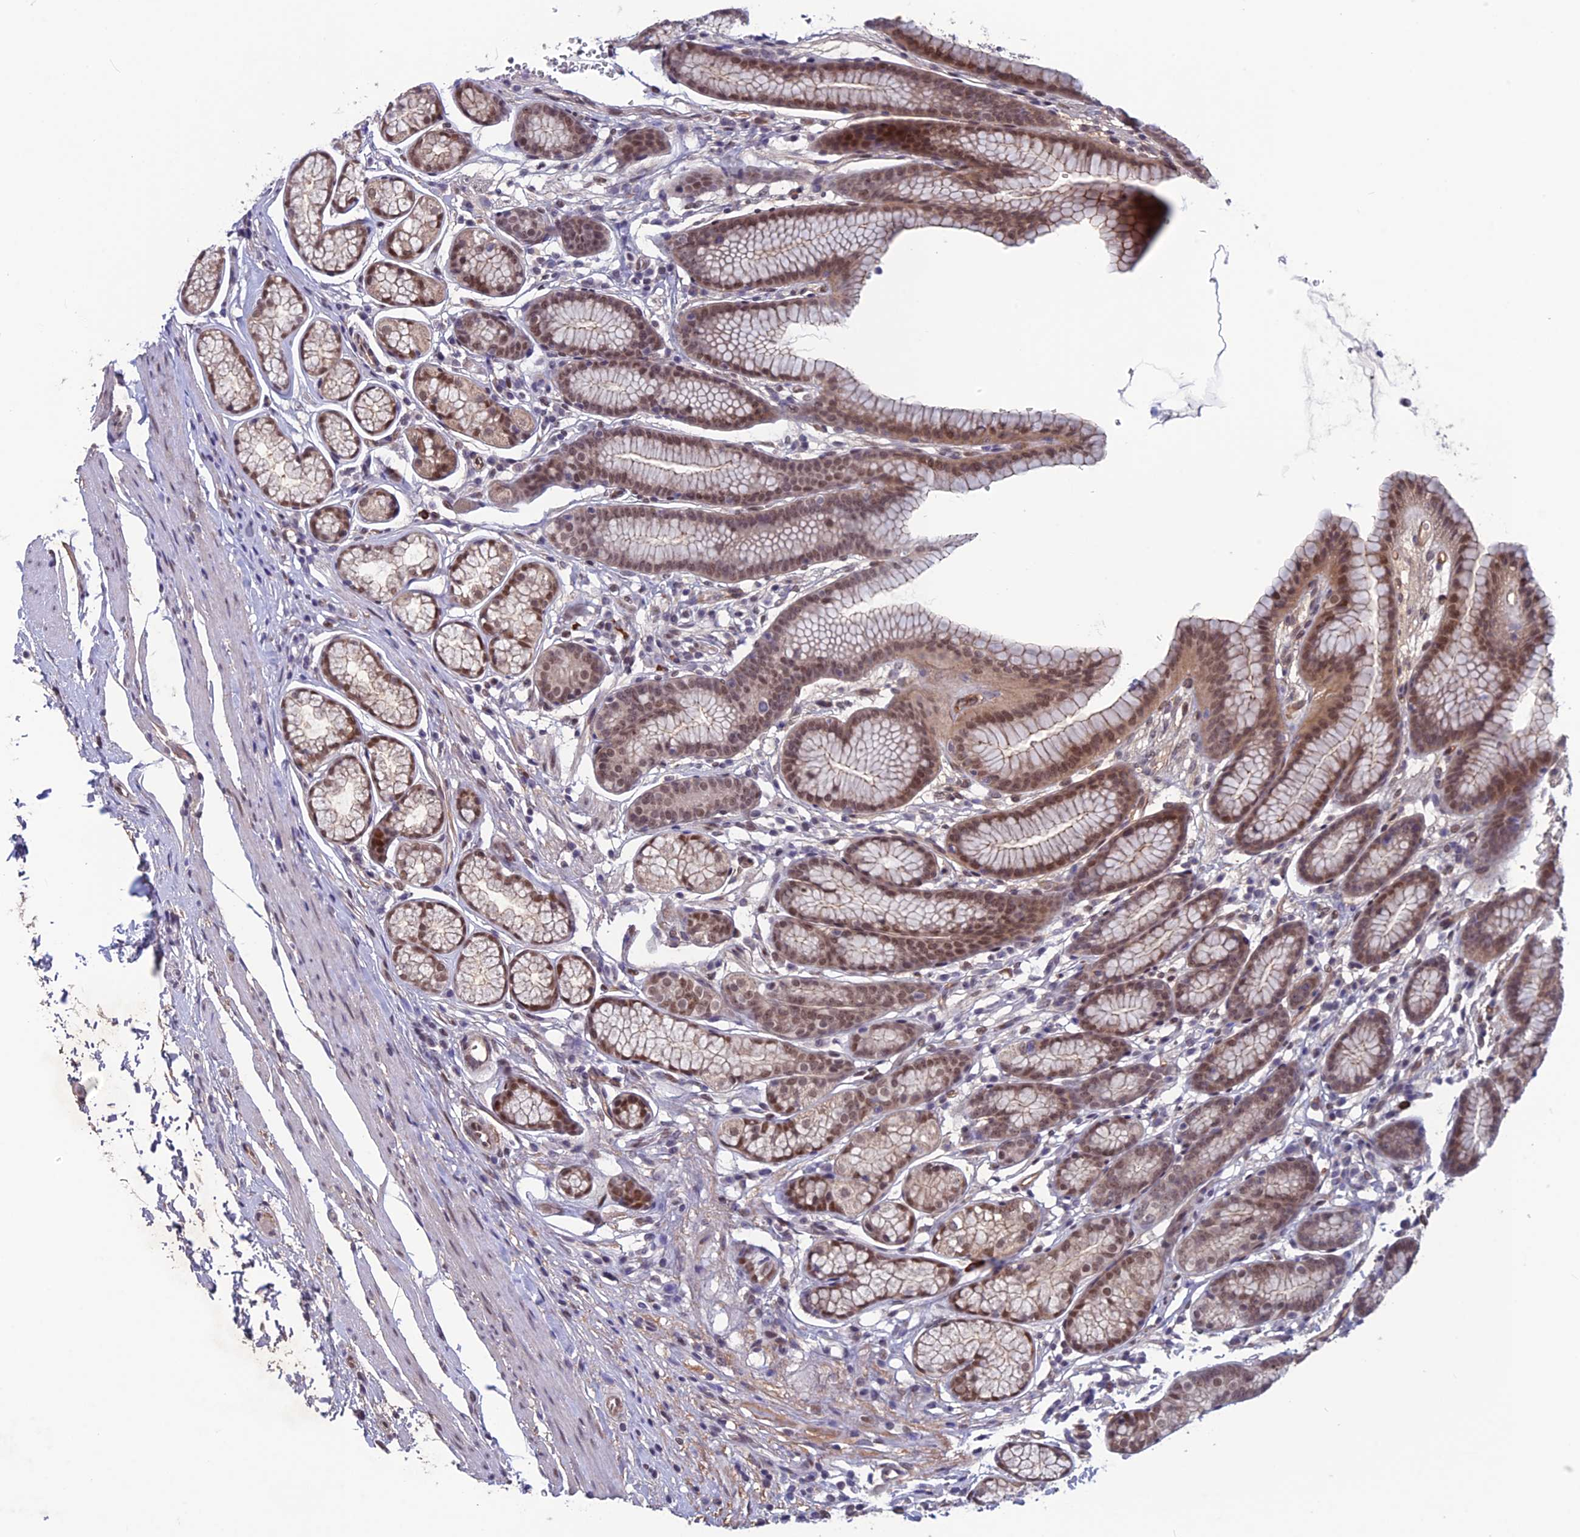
{"staining": {"intensity": "moderate", "quantity": "25%-75%", "location": "nuclear"}, "tissue": "stomach", "cell_type": "Glandular cells", "image_type": "normal", "snomed": [{"axis": "morphology", "description": "Normal tissue, NOS"}, {"axis": "topography", "description": "Stomach"}], "caption": "Stomach stained for a protein (brown) shows moderate nuclear positive expression in about 25%-75% of glandular cells.", "gene": "FKBPL", "patient": {"sex": "male", "age": 42}}